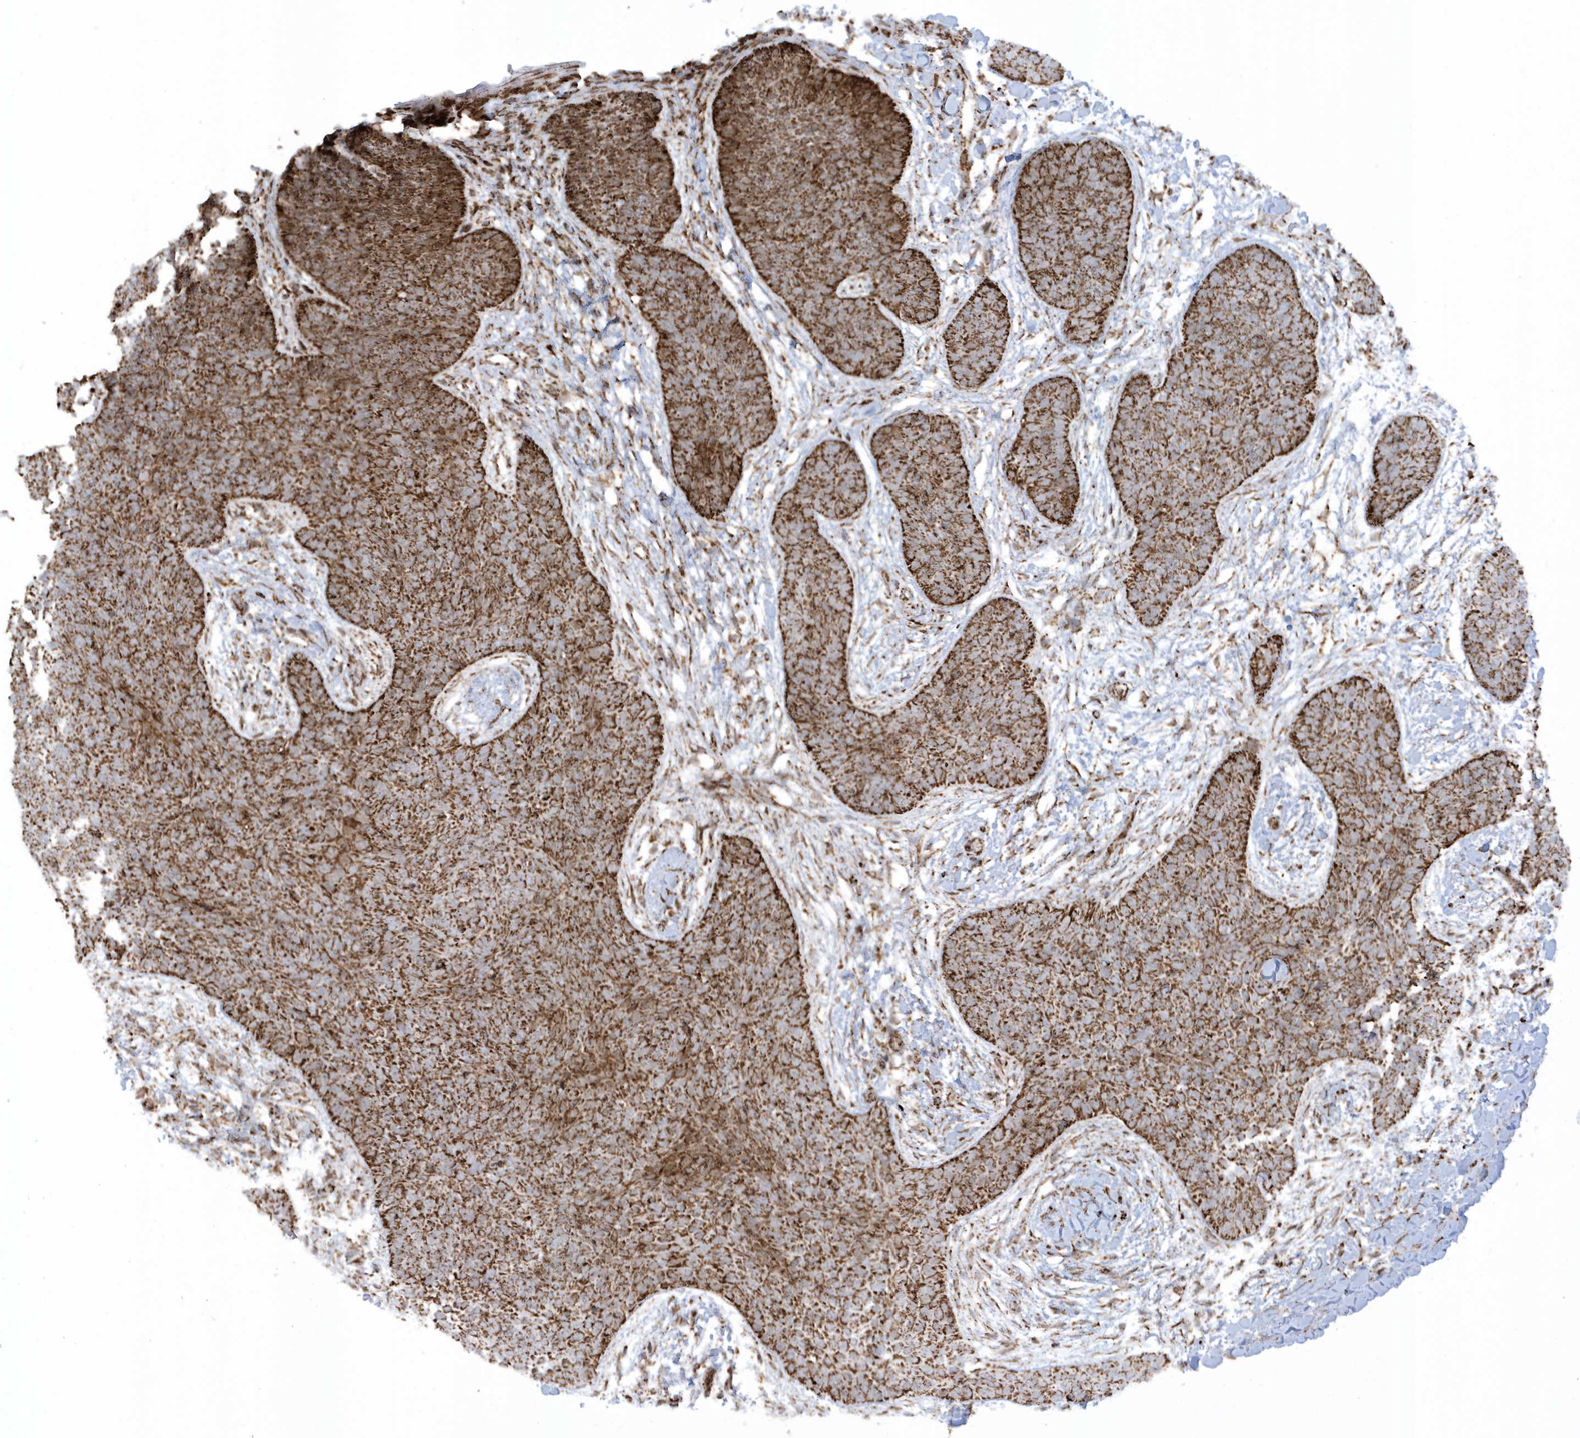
{"staining": {"intensity": "strong", "quantity": ">75%", "location": "cytoplasmic/membranous"}, "tissue": "skin cancer", "cell_type": "Tumor cells", "image_type": "cancer", "snomed": [{"axis": "morphology", "description": "Basal cell carcinoma"}, {"axis": "topography", "description": "Skin"}], "caption": "Immunohistochemistry of human skin cancer (basal cell carcinoma) shows high levels of strong cytoplasmic/membranous positivity in about >75% of tumor cells.", "gene": "CRY2", "patient": {"sex": "male", "age": 85}}